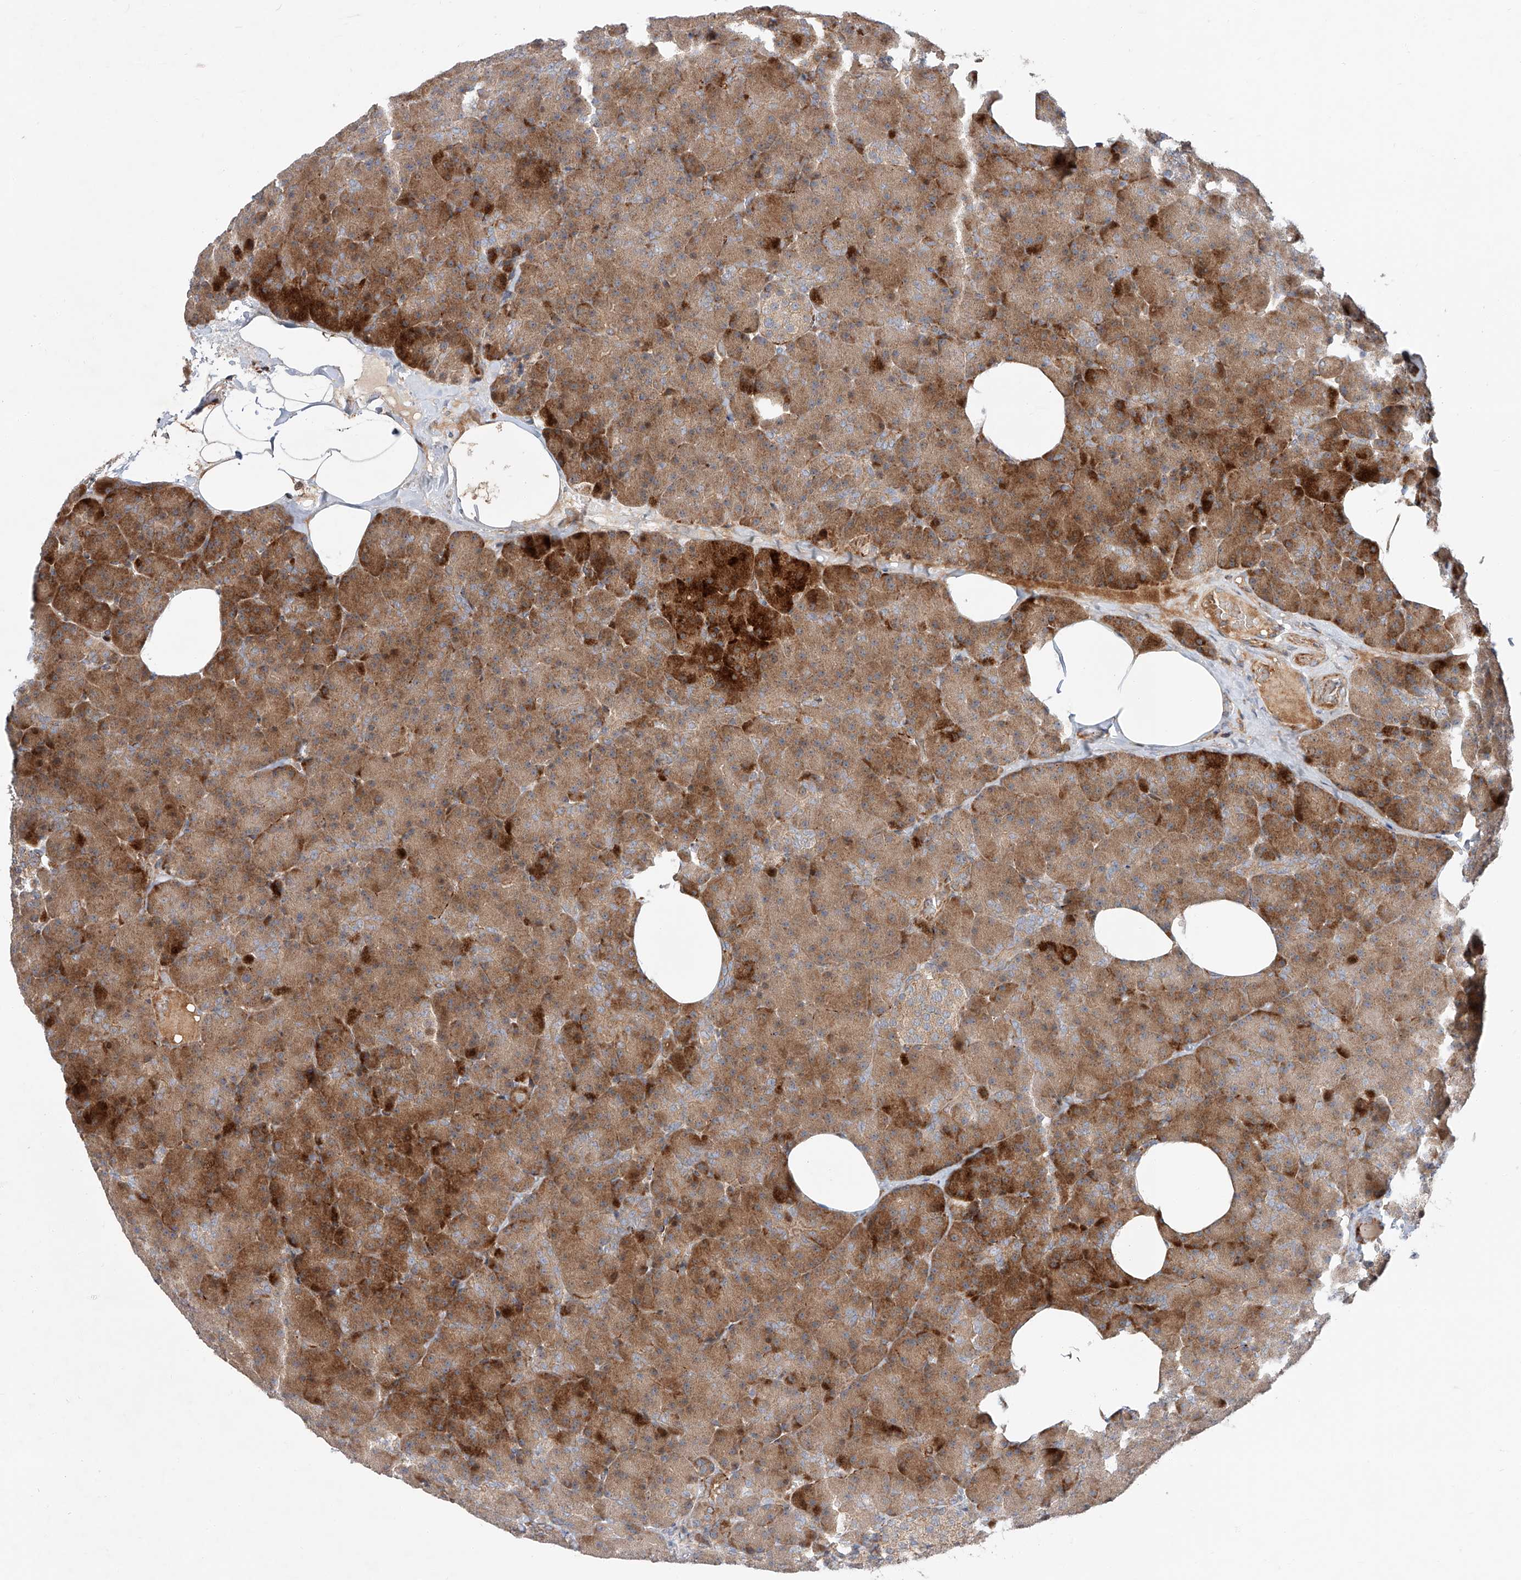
{"staining": {"intensity": "strong", "quantity": "25%-75%", "location": "cytoplasmic/membranous"}, "tissue": "pancreas", "cell_type": "Exocrine glandular cells", "image_type": "normal", "snomed": [{"axis": "morphology", "description": "Normal tissue, NOS"}, {"axis": "morphology", "description": "Carcinoid, malignant, NOS"}, {"axis": "topography", "description": "Pancreas"}], "caption": "Protein expression analysis of normal pancreas reveals strong cytoplasmic/membranous staining in about 25%-75% of exocrine glandular cells.", "gene": "USF3", "patient": {"sex": "female", "age": 35}}